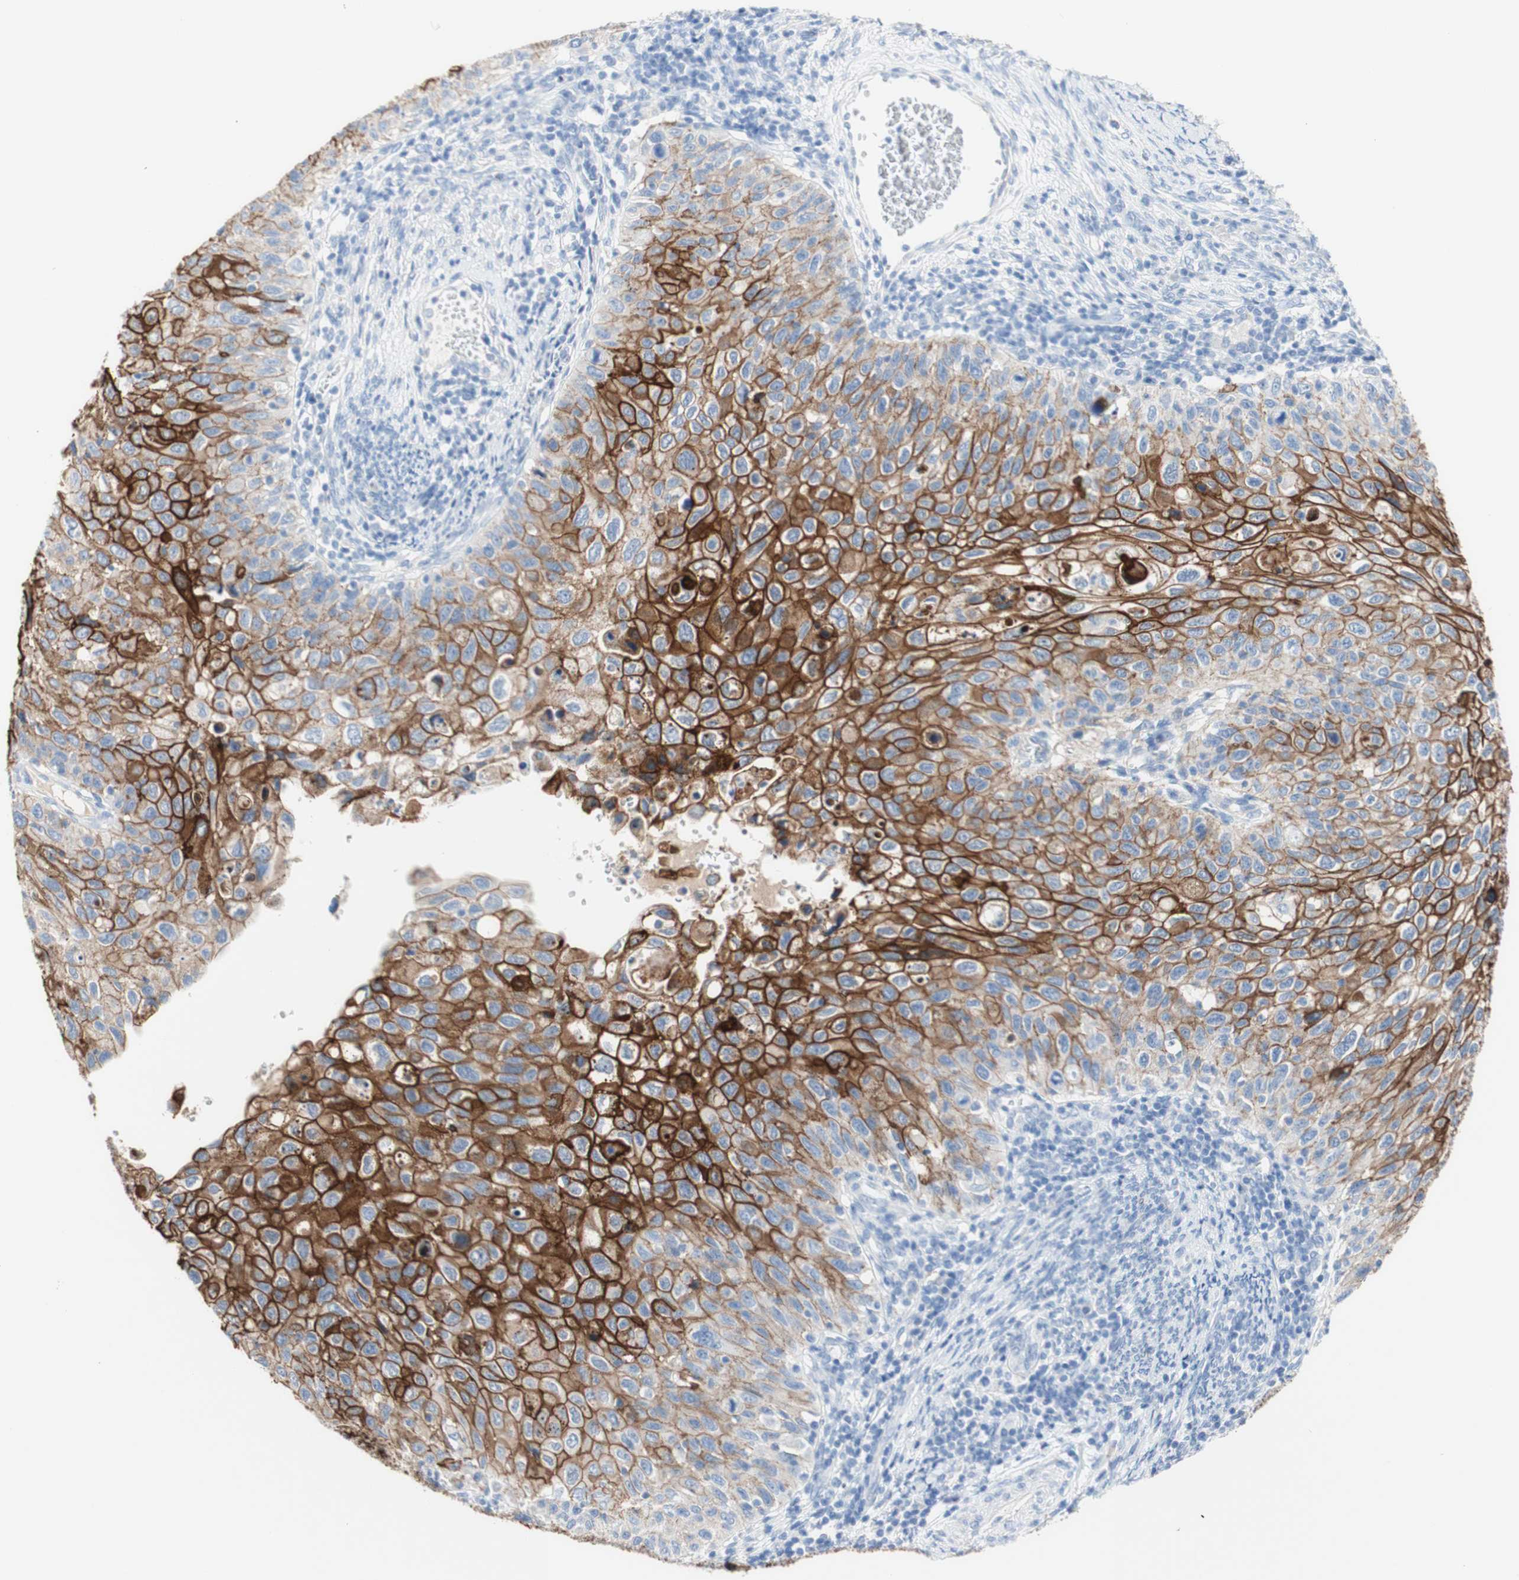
{"staining": {"intensity": "strong", "quantity": "25%-75%", "location": "cytoplasmic/membranous"}, "tissue": "cervical cancer", "cell_type": "Tumor cells", "image_type": "cancer", "snomed": [{"axis": "morphology", "description": "Squamous cell carcinoma, NOS"}, {"axis": "topography", "description": "Cervix"}], "caption": "The immunohistochemical stain labels strong cytoplasmic/membranous expression in tumor cells of squamous cell carcinoma (cervical) tissue.", "gene": "DSC2", "patient": {"sex": "female", "age": 70}}